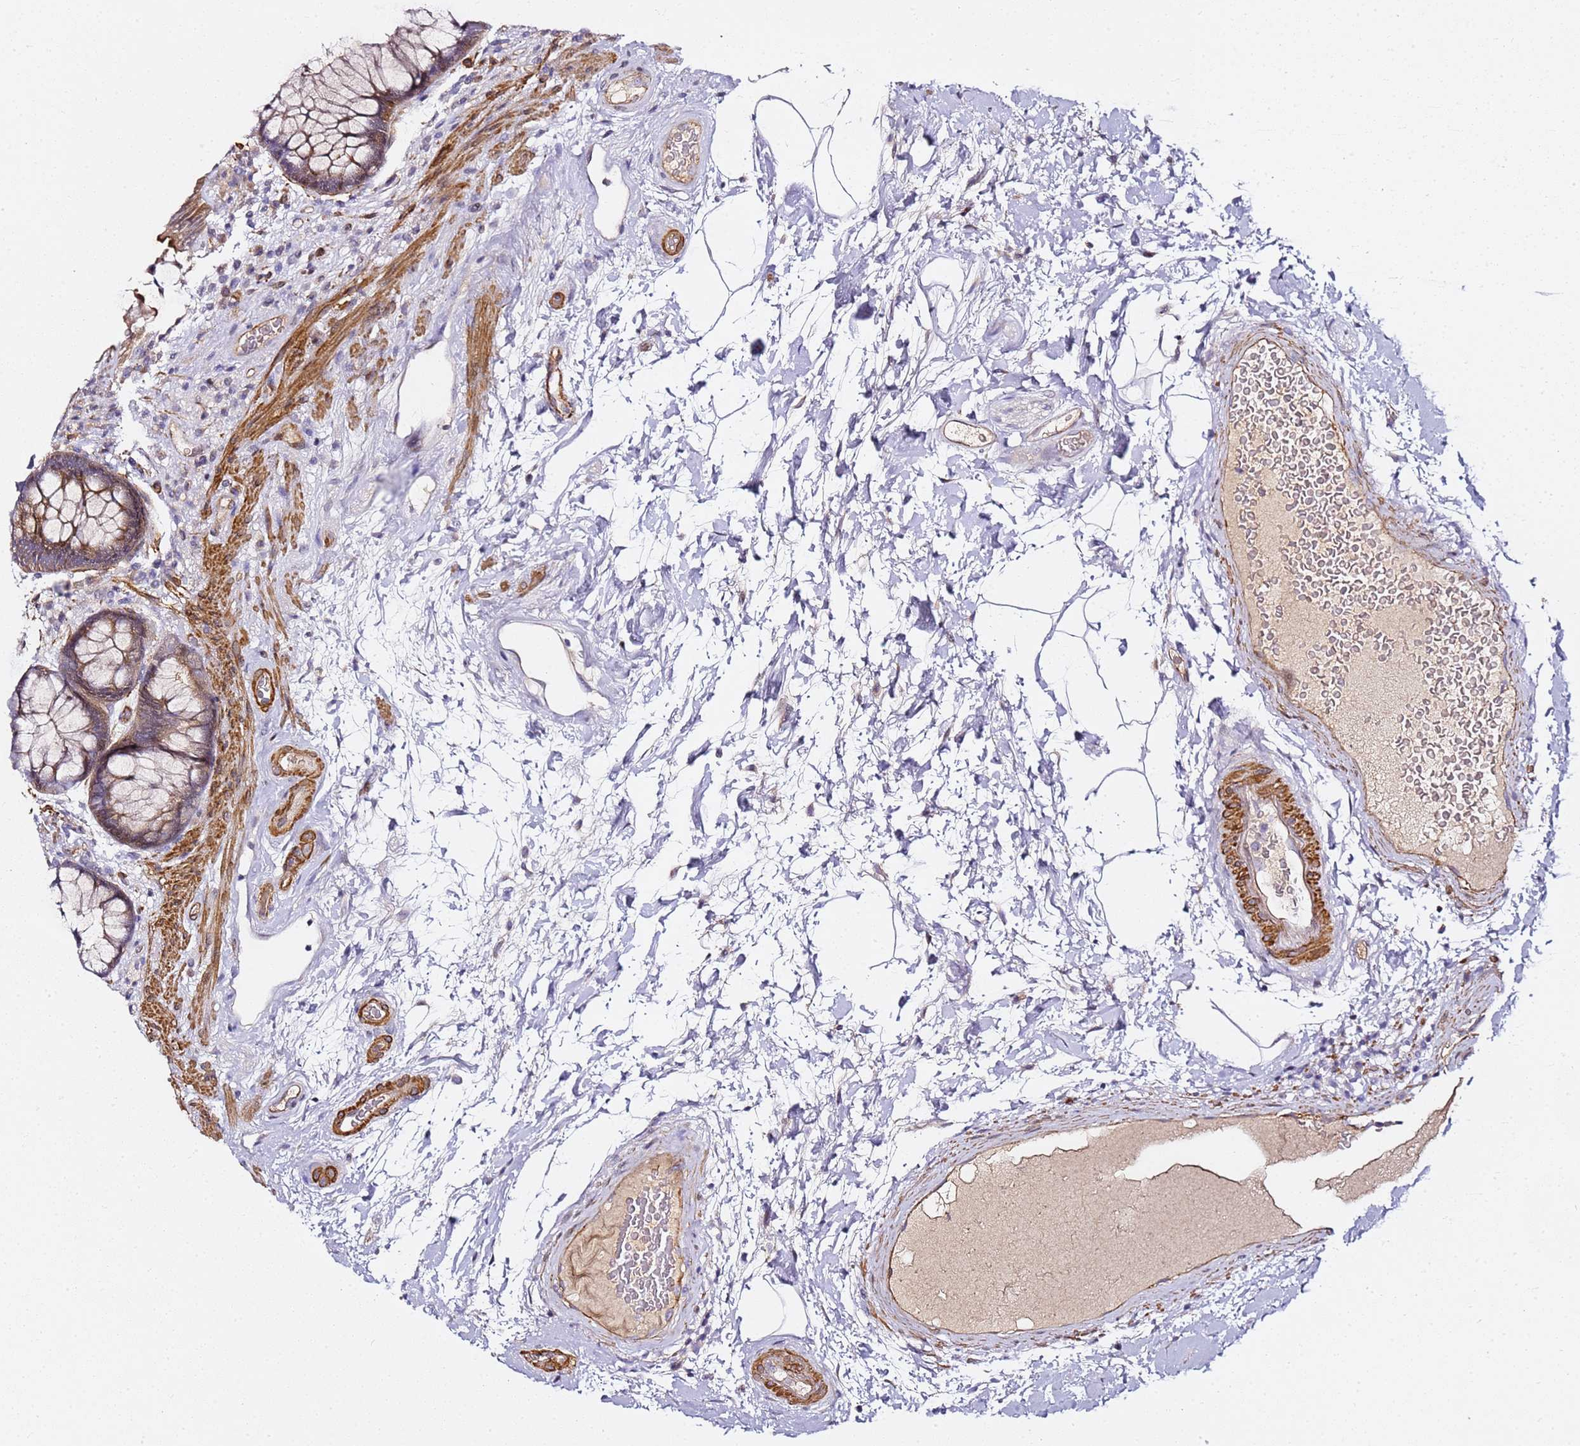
{"staining": {"intensity": "moderate", "quantity": ">75%", "location": "cytoplasmic/membranous"}, "tissue": "rectum", "cell_type": "Glandular cells", "image_type": "normal", "snomed": [{"axis": "morphology", "description": "Normal tissue, NOS"}, {"axis": "topography", "description": "Rectum"}], "caption": "Immunohistochemistry photomicrograph of benign human rectum stained for a protein (brown), which exhibits medium levels of moderate cytoplasmic/membranous positivity in approximately >75% of glandular cells.", "gene": "EPS8L1", "patient": {"sex": "male", "age": 51}}